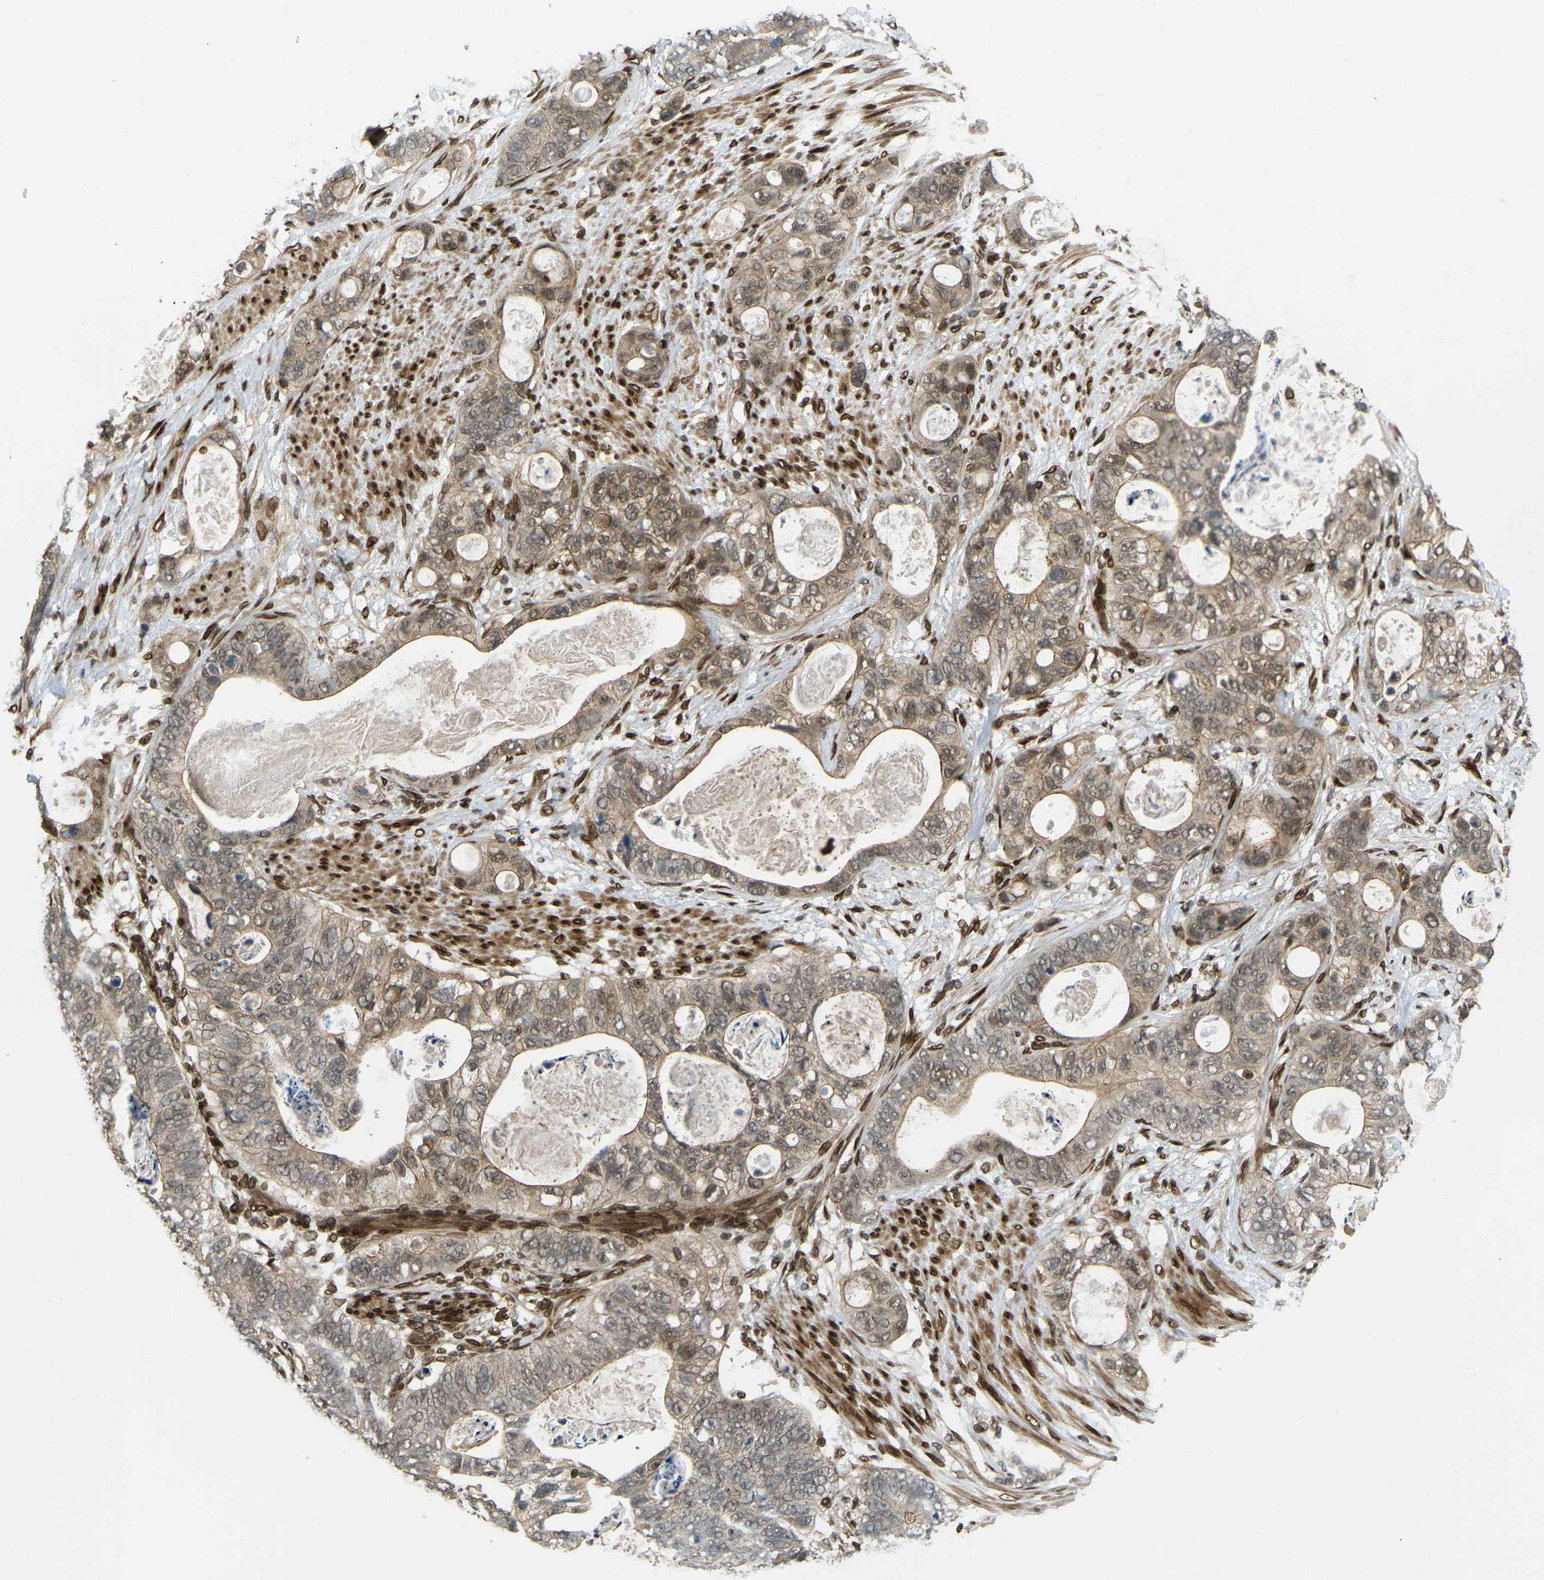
{"staining": {"intensity": "moderate", "quantity": ">75%", "location": "cytoplasmic/membranous,nuclear"}, "tissue": "stomach cancer", "cell_type": "Tumor cells", "image_type": "cancer", "snomed": [{"axis": "morphology", "description": "Normal tissue, NOS"}, {"axis": "morphology", "description": "Adenocarcinoma, NOS"}, {"axis": "topography", "description": "Stomach"}], "caption": "This image displays IHC staining of stomach cancer, with medium moderate cytoplasmic/membranous and nuclear positivity in approximately >75% of tumor cells.", "gene": "SYNE1", "patient": {"sex": "female", "age": 89}}